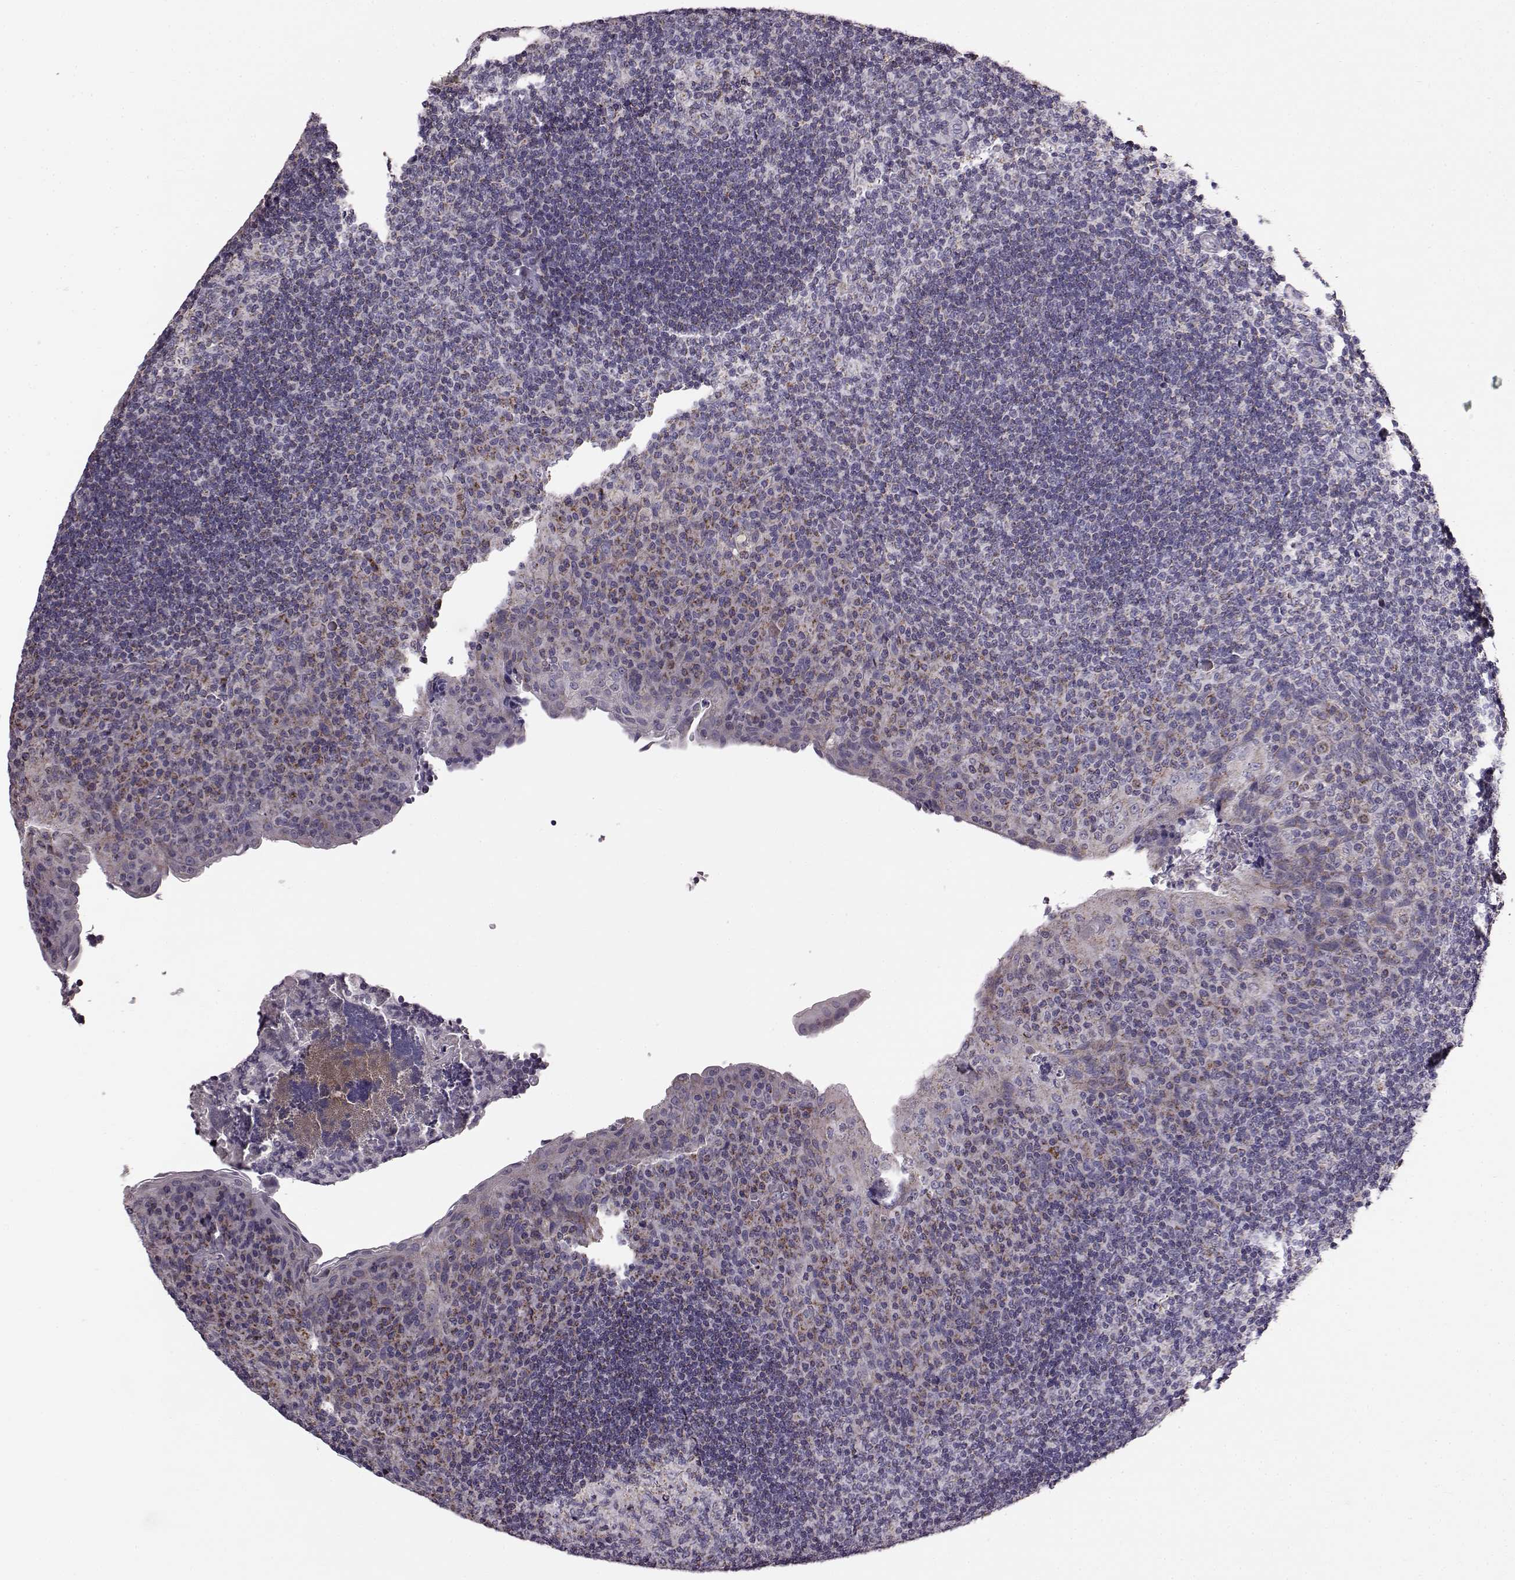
{"staining": {"intensity": "negative", "quantity": "none", "location": "none"}, "tissue": "tonsil", "cell_type": "Germinal center cells", "image_type": "normal", "snomed": [{"axis": "morphology", "description": "Normal tissue, NOS"}, {"axis": "topography", "description": "Tonsil"}], "caption": "High power microscopy photomicrograph of an IHC image of benign tonsil, revealing no significant positivity in germinal center cells. (Immunohistochemistry, brightfield microscopy, high magnification).", "gene": "FAM8A1", "patient": {"sex": "male", "age": 17}}